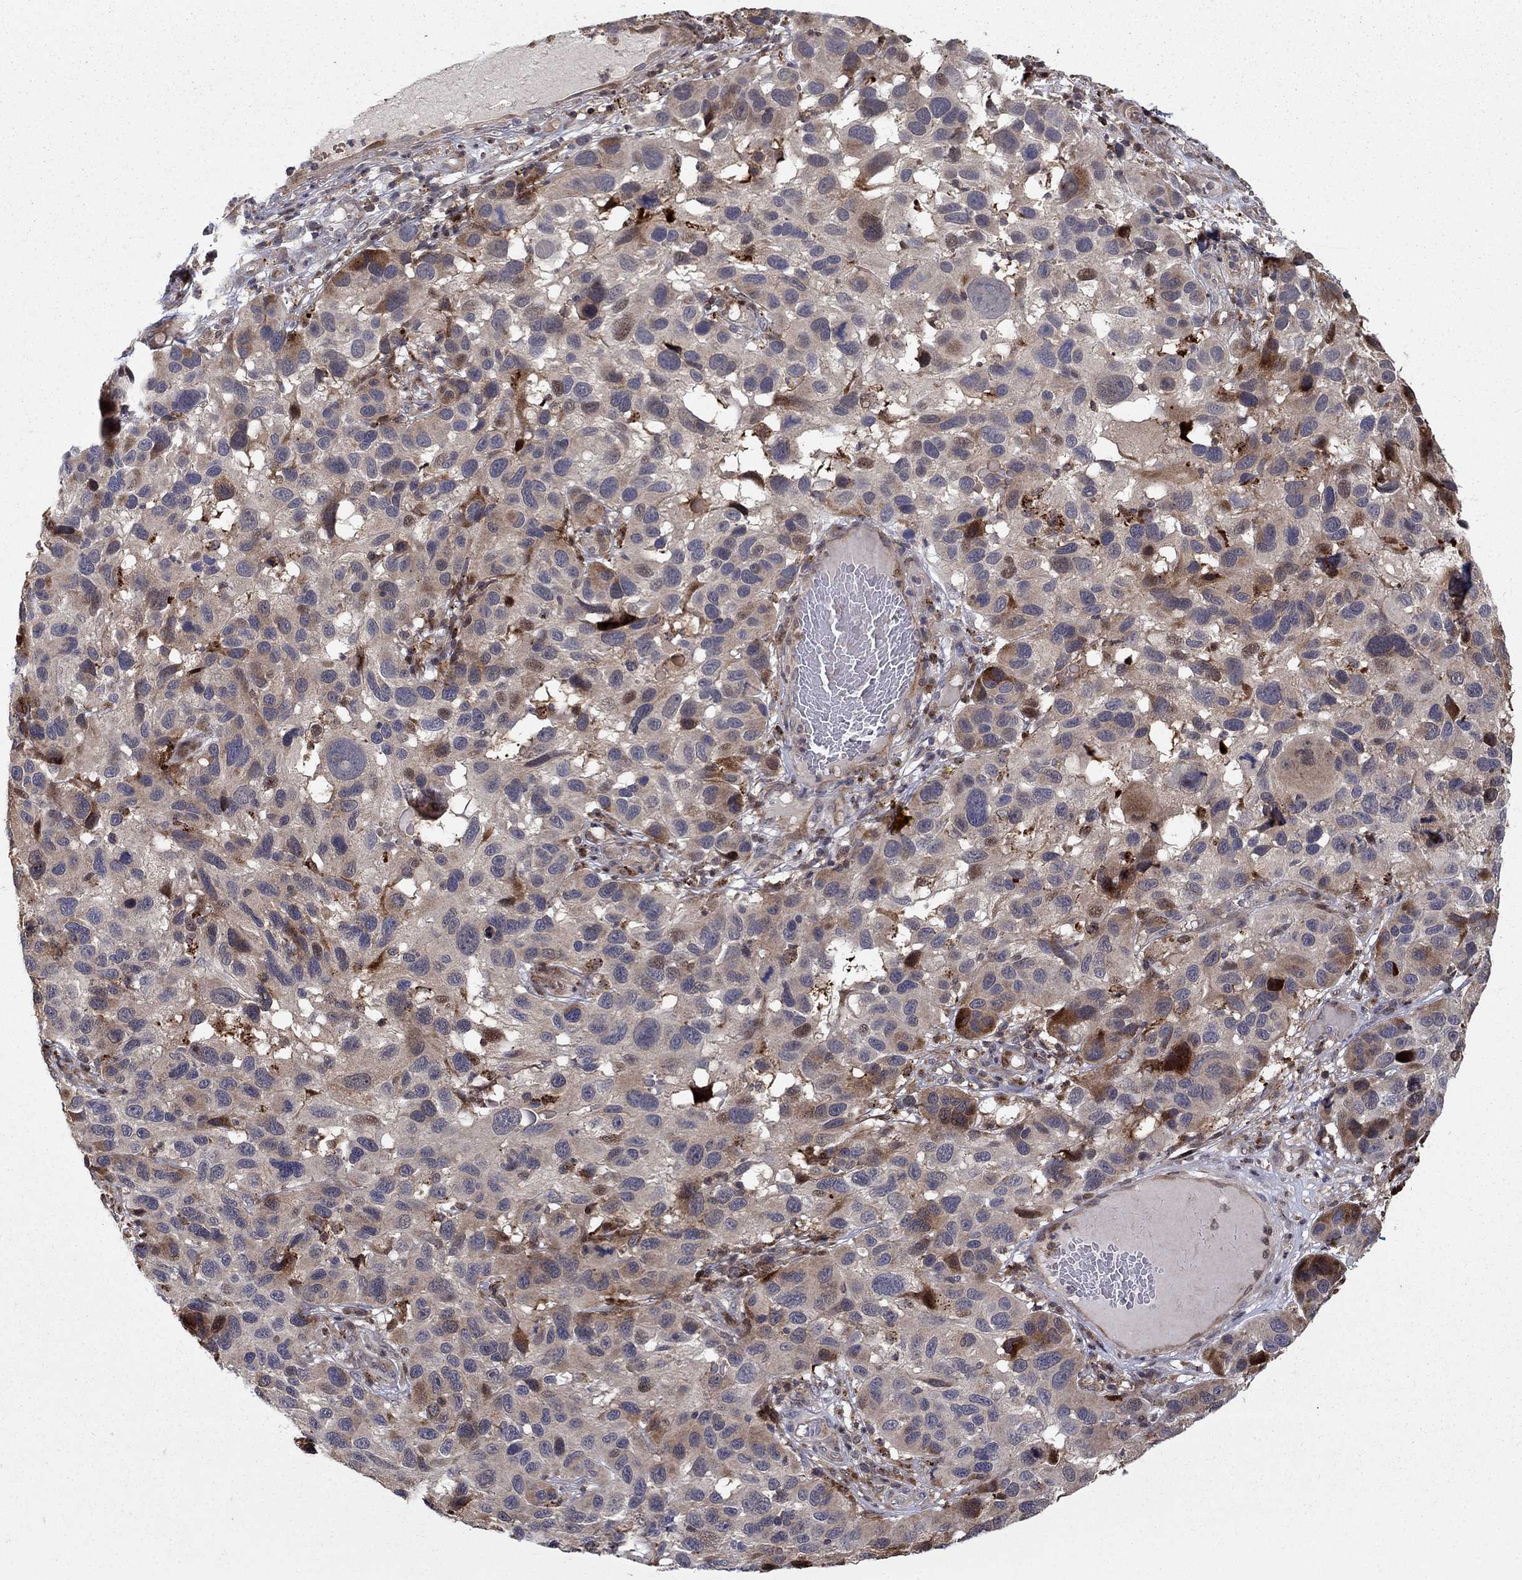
{"staining": {"intensity": "moderate", "quantity": "25%-75%", "location": "cytoplasmic/membranous"}, "tissue": "melanoma", "cell_type": "Tumor cells", "image_type": "cancer", "snomed": [{"axis": "morphology", "description": "Malignant melanoma, NOS"}, {"axis": "topography", "description": "Skin"}], "caption": "The image demonstrates immunohistochemical staining of malignant melanoma. There is moderate cytoplasmic/membranous expression is appreciated in approximately 25%-75% of tumor cells.", "gene": "LPCAT4", "patient": {"sex": "male", "age": 53}}